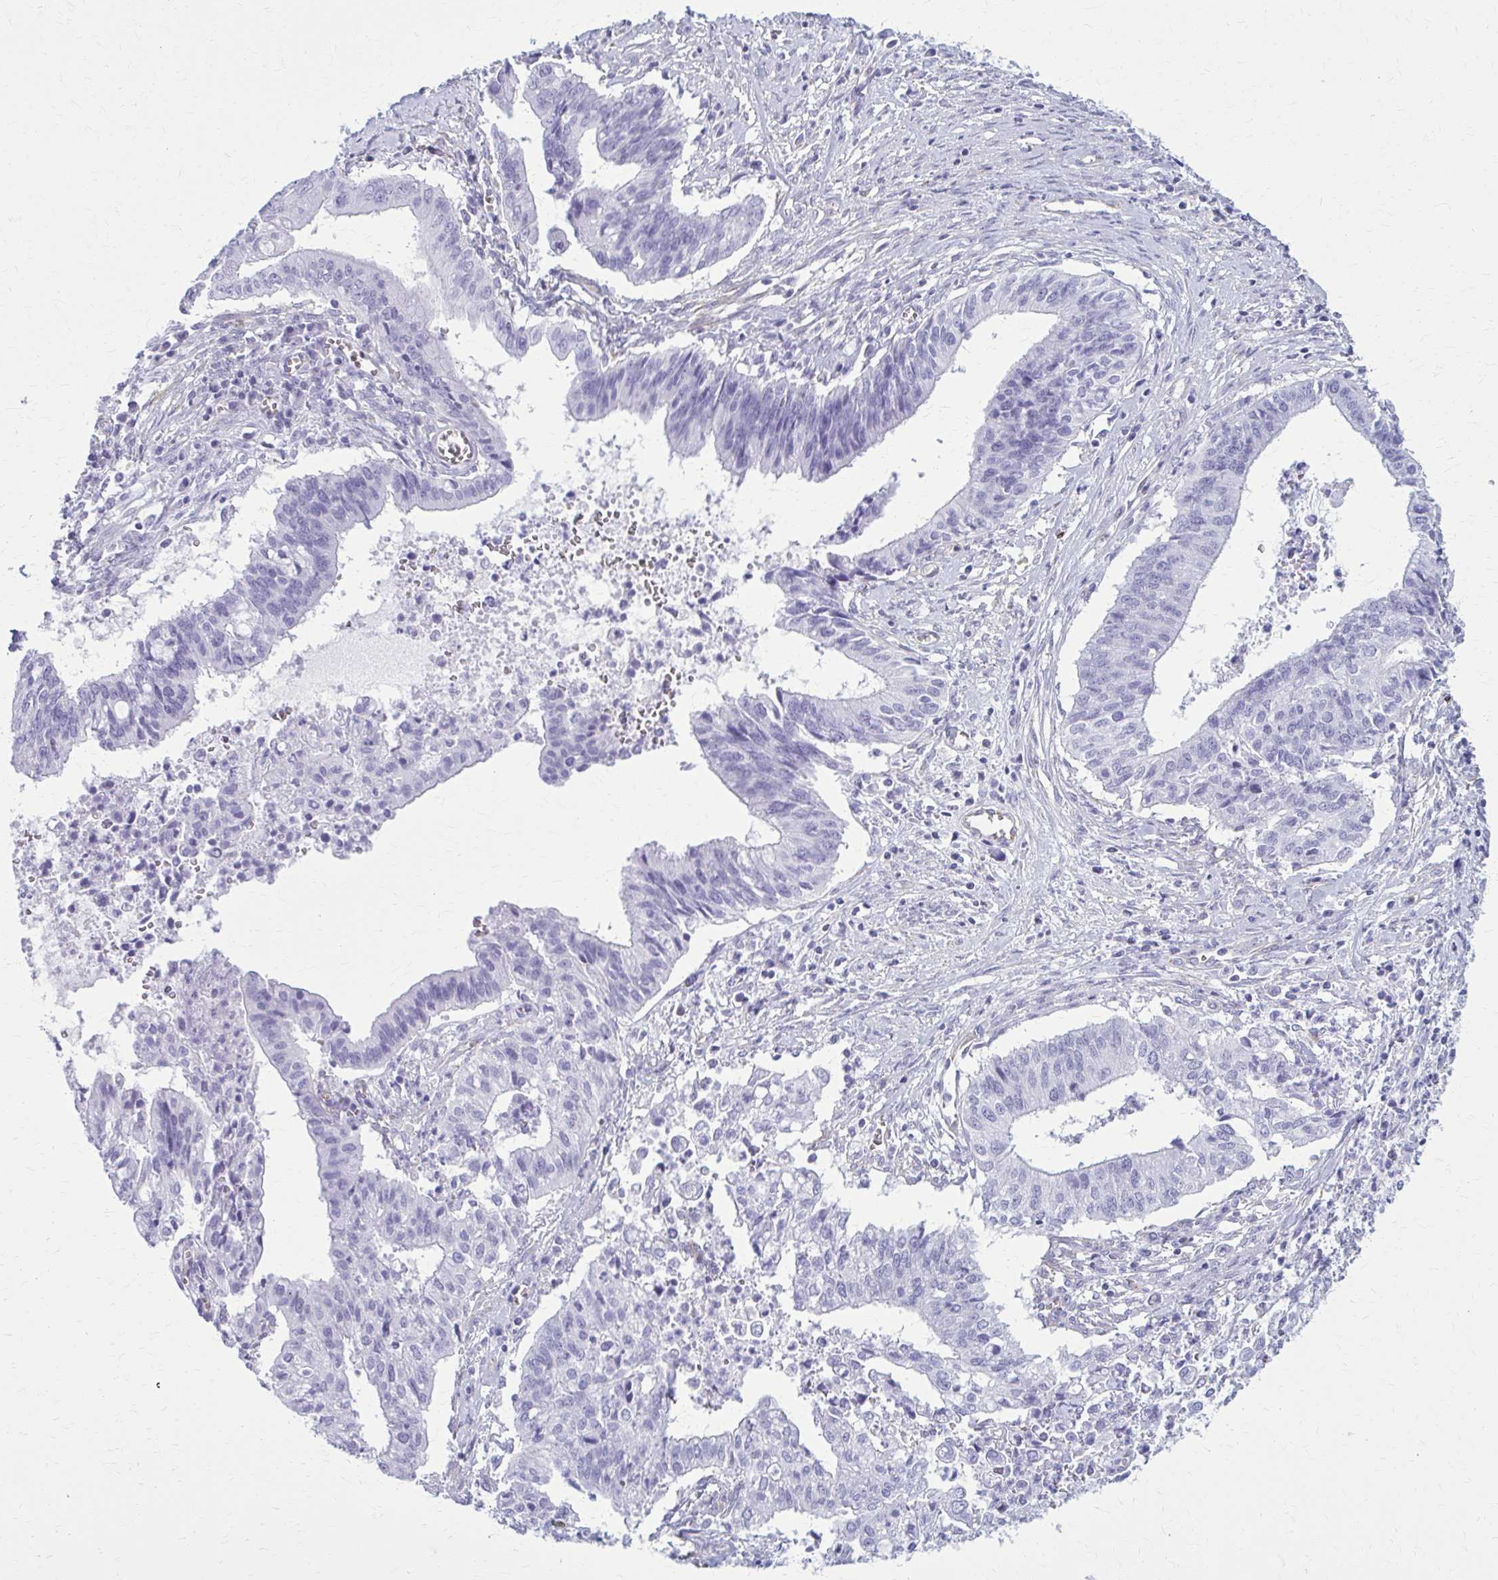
{"staining": {"intensity": "negative", "quantity": "none", "location": "none"}, "tissue": "cervical cancer", "cell_type": "Tumor cells", "image_type": "cancer", "snomed": [{"axis": "morphology", "description": "Adenocarcinoma, NOS"}, {"axis": "topography", "description": "Cervix"}], "caption": "IHC image of neoplastic tissue: cervical adenocarcinoma stained with DAB shows no significant protein staining in tumor cells.", "gene": "GFAP", "patient": {"sex": "female", "age": 44}}